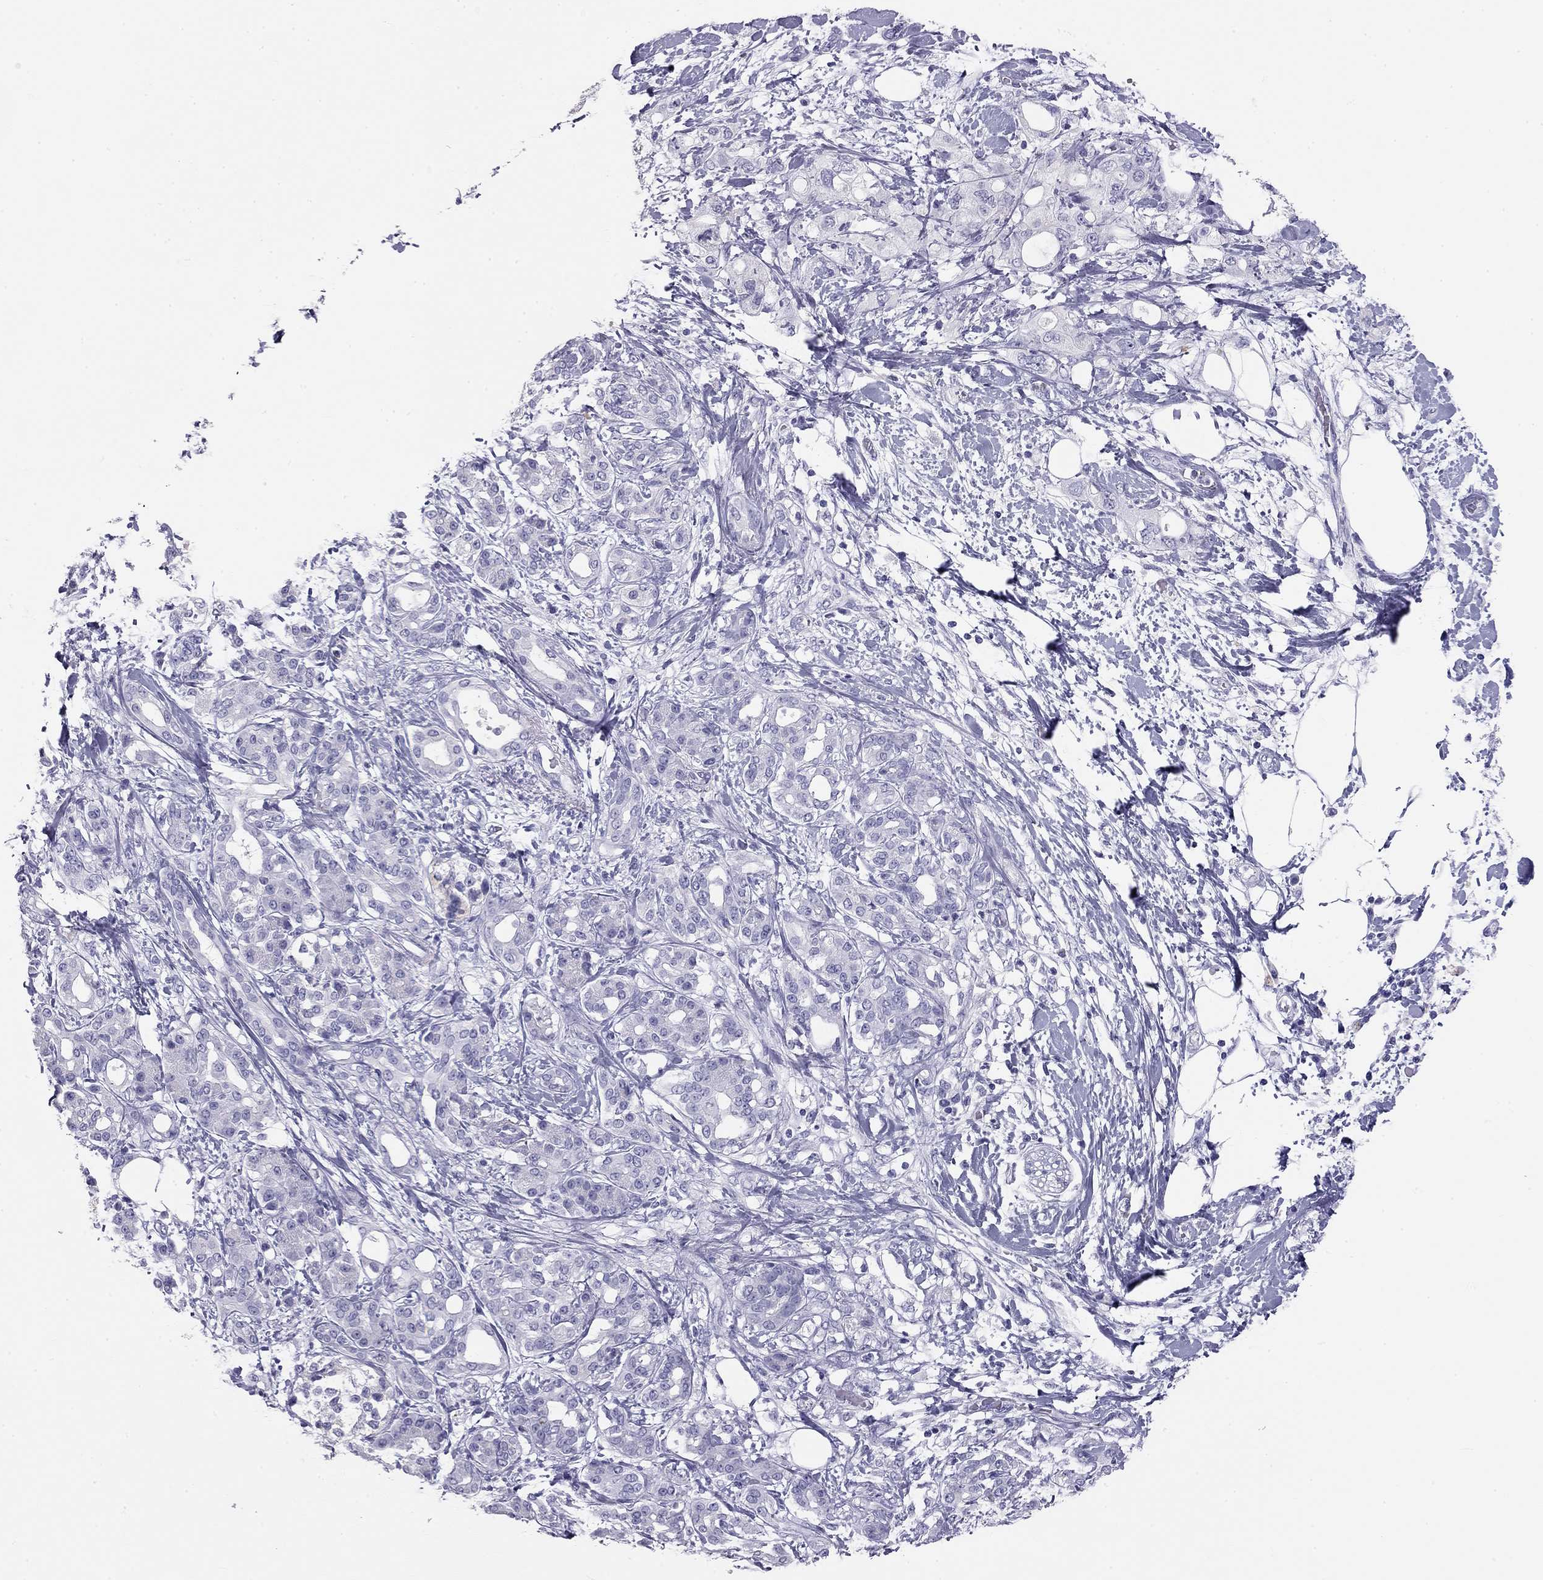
{"staining": {"intensity": "negative", "quantity": "none", "location": "none"}, "tissue": "pancreatic cancer", "cell_type": "Tumor cells", "image_type": "cancer", "snomed": [{"axis": "morphology", "description": "Adenocarcinoma, NOS"}, {"axis": "topography", "description": "Pancreas"}], "caption": "There is no significant expression in tumor cells of pancreatic cancer (adenocarcinoma). (DAB (3,3'-diaminobenzidine) IHC with hematoxylin counter stain).", "gene": "KLRG1", "patient": {"sex": "female", "age": 56}}